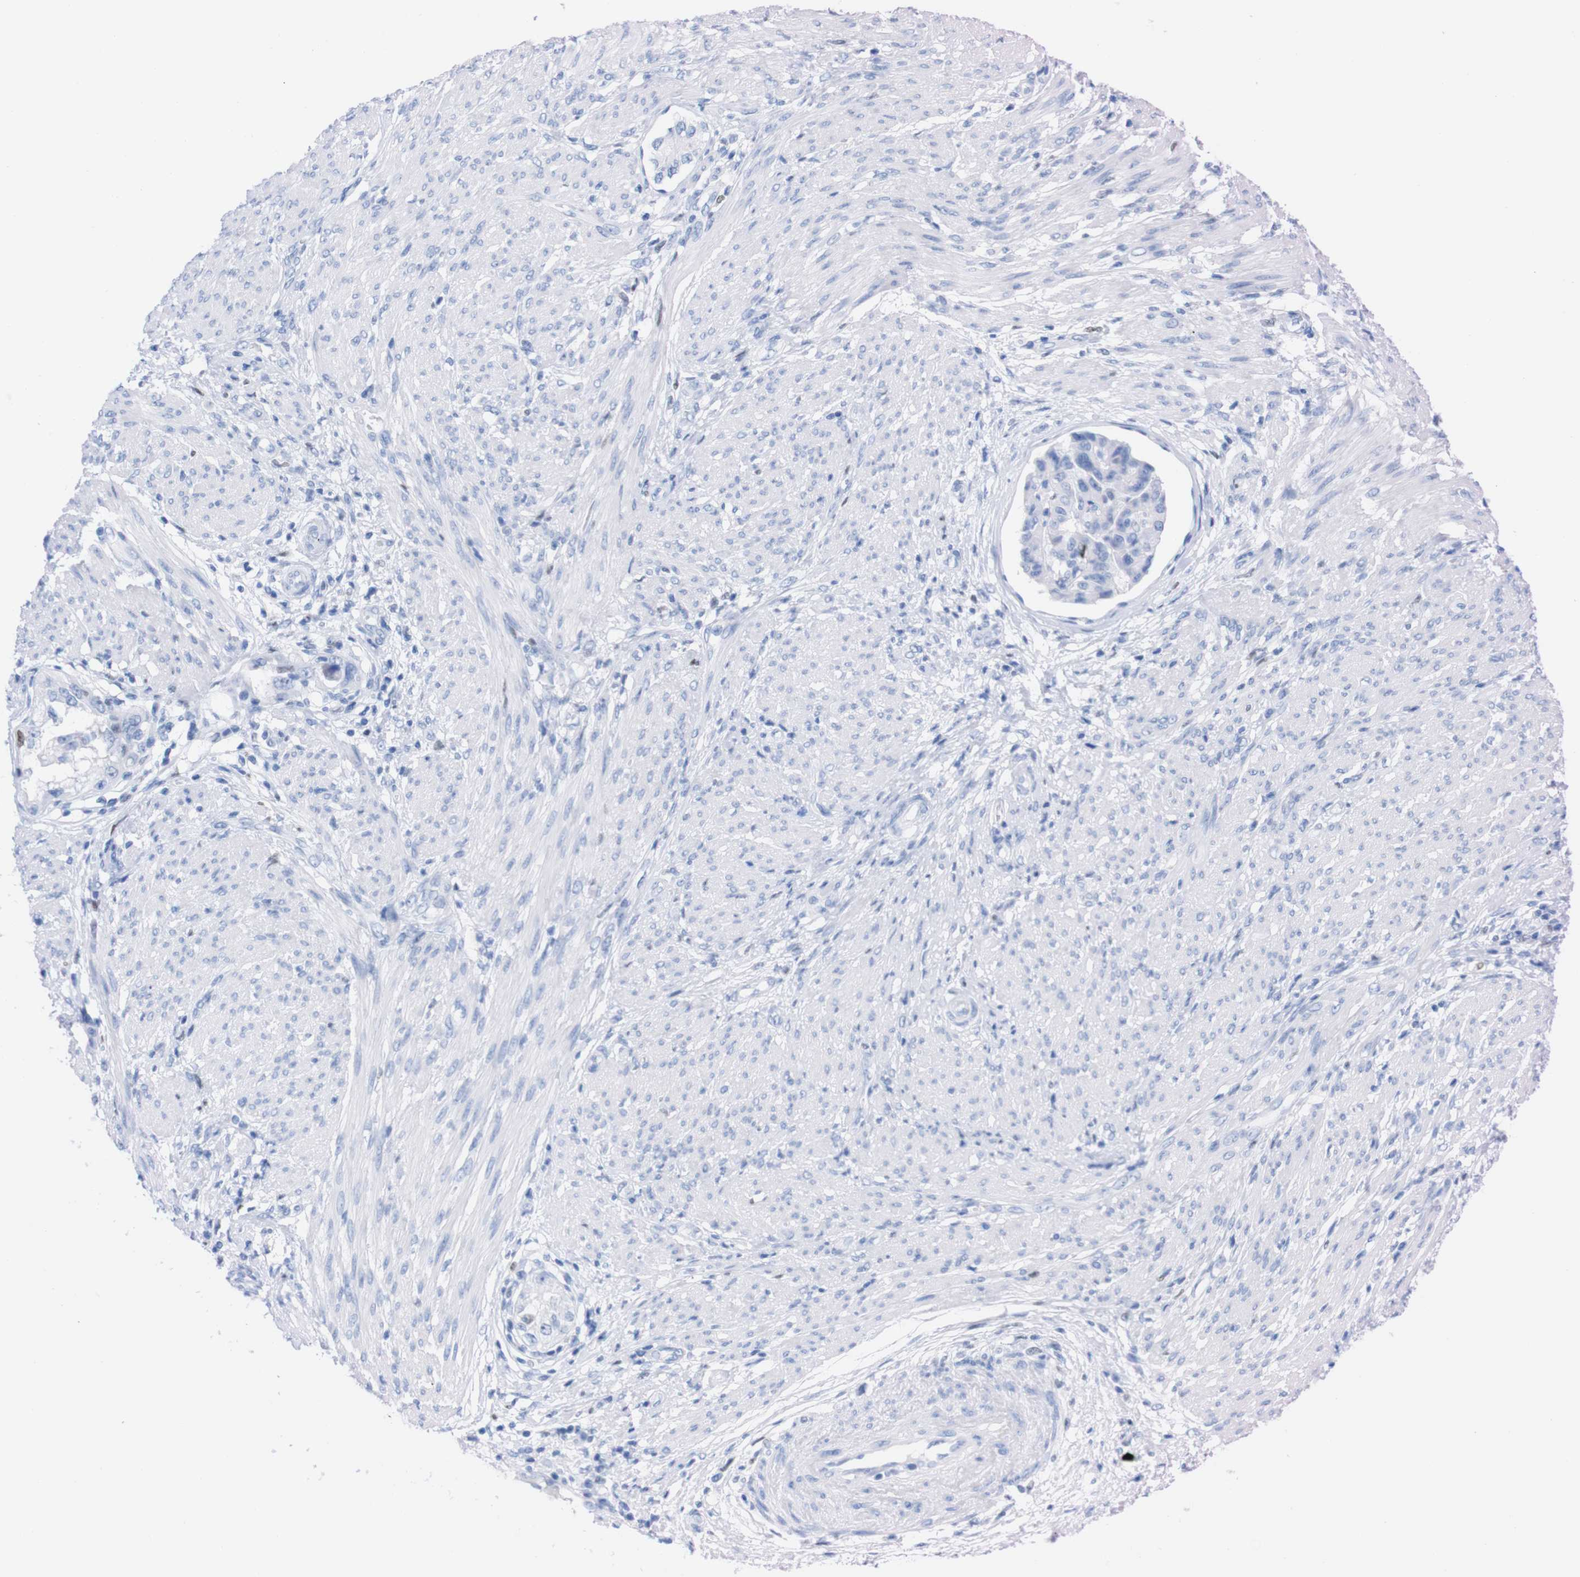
{"staining": {"intensity": "negative", "quantity": "none", "location": "none"}, "tissue": "endometrial cancer", "cell_type": "Tumor cells", "image_type": "cancer", "snomed": [{"axis": "morphology", "description": "Adenocarcinoma, NOS"}, {"axis": "topography", "description": "Endometrium"}], "caption": "Tumor cells show no significant staining in endometrial cancer (adenocarcinoma).", "gene": "P2RY12", "patient": {"sex": "female", "age": 85}}